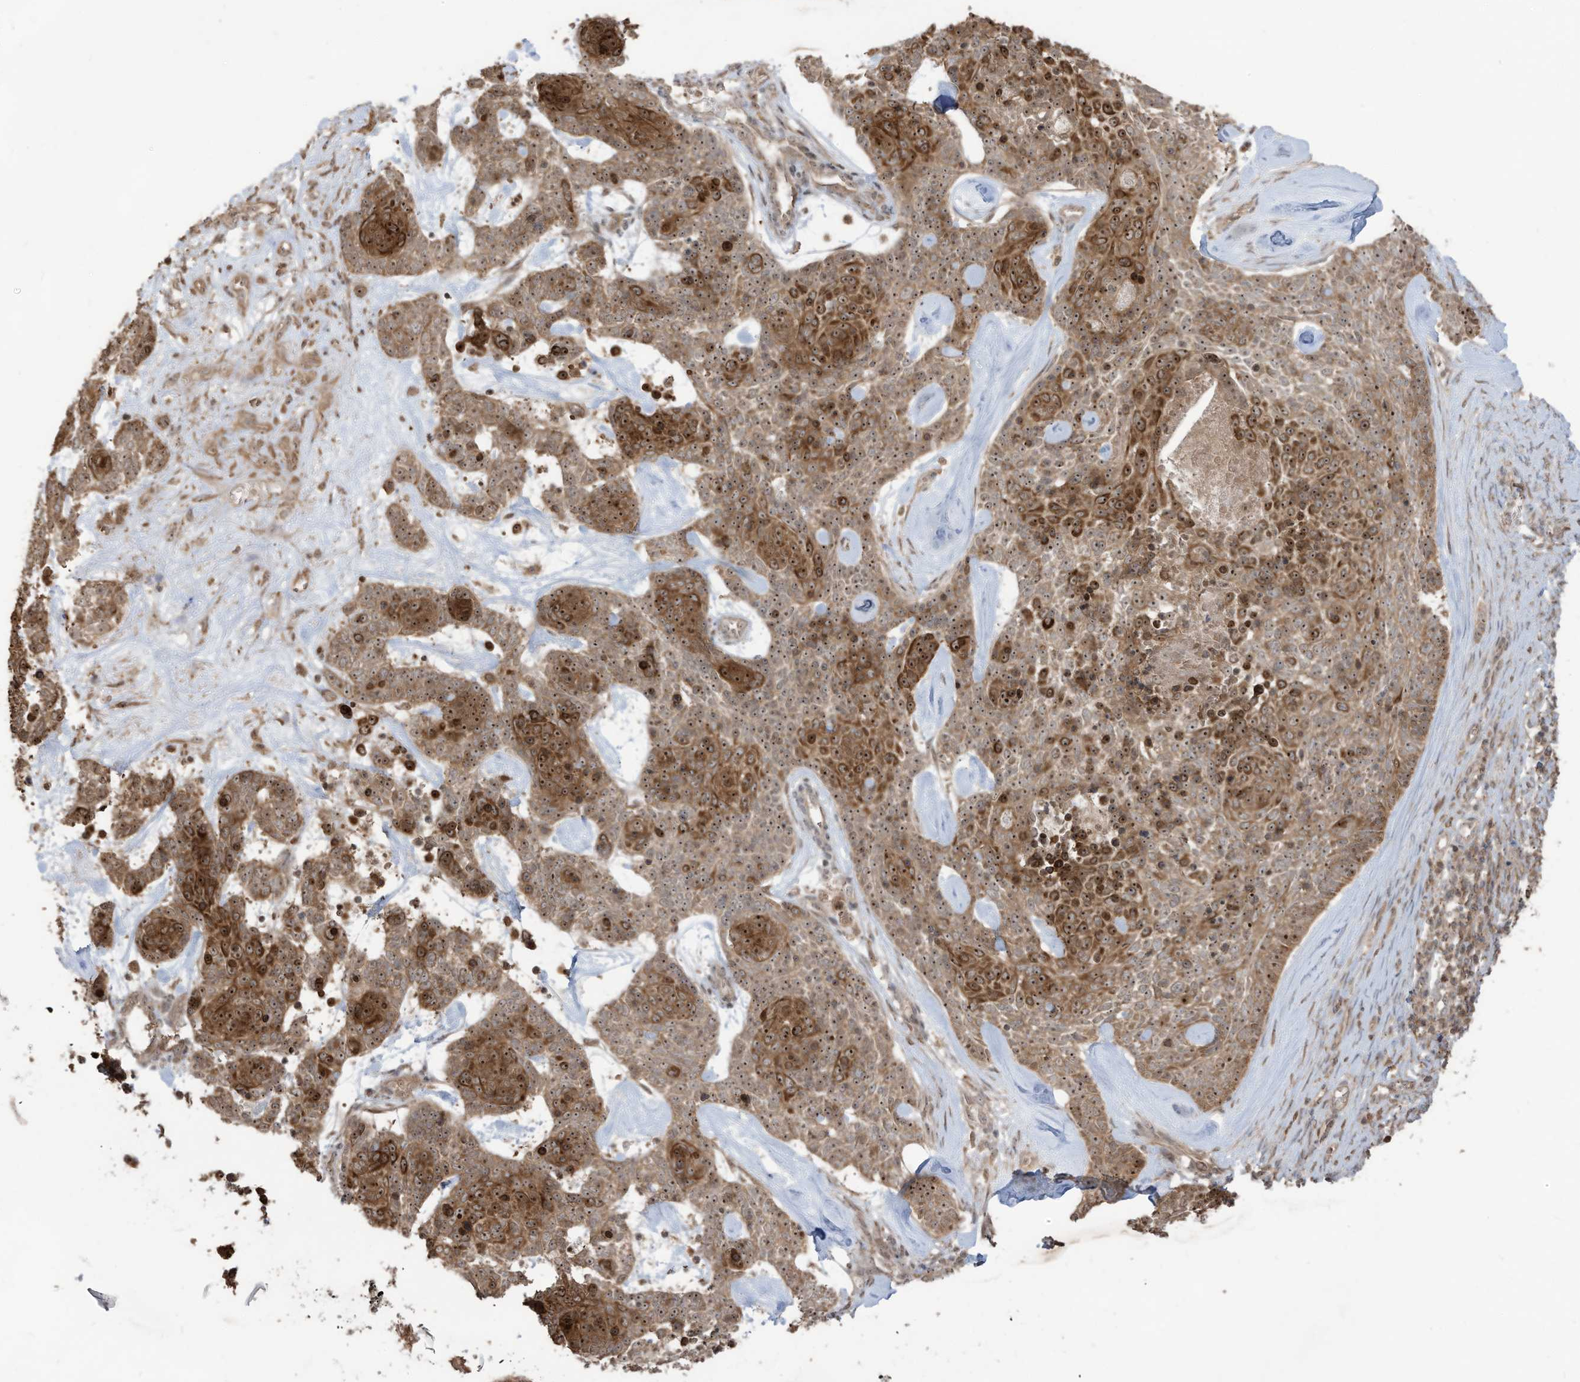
{"staining": {"intensity": "strong", "quantity": ">75%", "location": "cytoplasmic/membranous,nuclear"}, "tissue": "skin cancer", "cell_type": "Tumor cells", "image_type": "cancer", "snomed": [{"axis": "morphology", "description": "Basal cell carcinoma"}, {"axis": "topography", "description": "Skin"}], "caption": "Immunohistochemical staining of skin cancer displays high levels of strong cytoplasmic/membranous and nuclear protein staining in about >75% of tumor cells. The protein is stained brown, and the nuclei are stained in blue (DAB (3,3'-diaminobenzidine) IHC with brightfield microscopy, high magnification).", "gene": "CARF", "patient": {"sex": "female", "age": 81}}